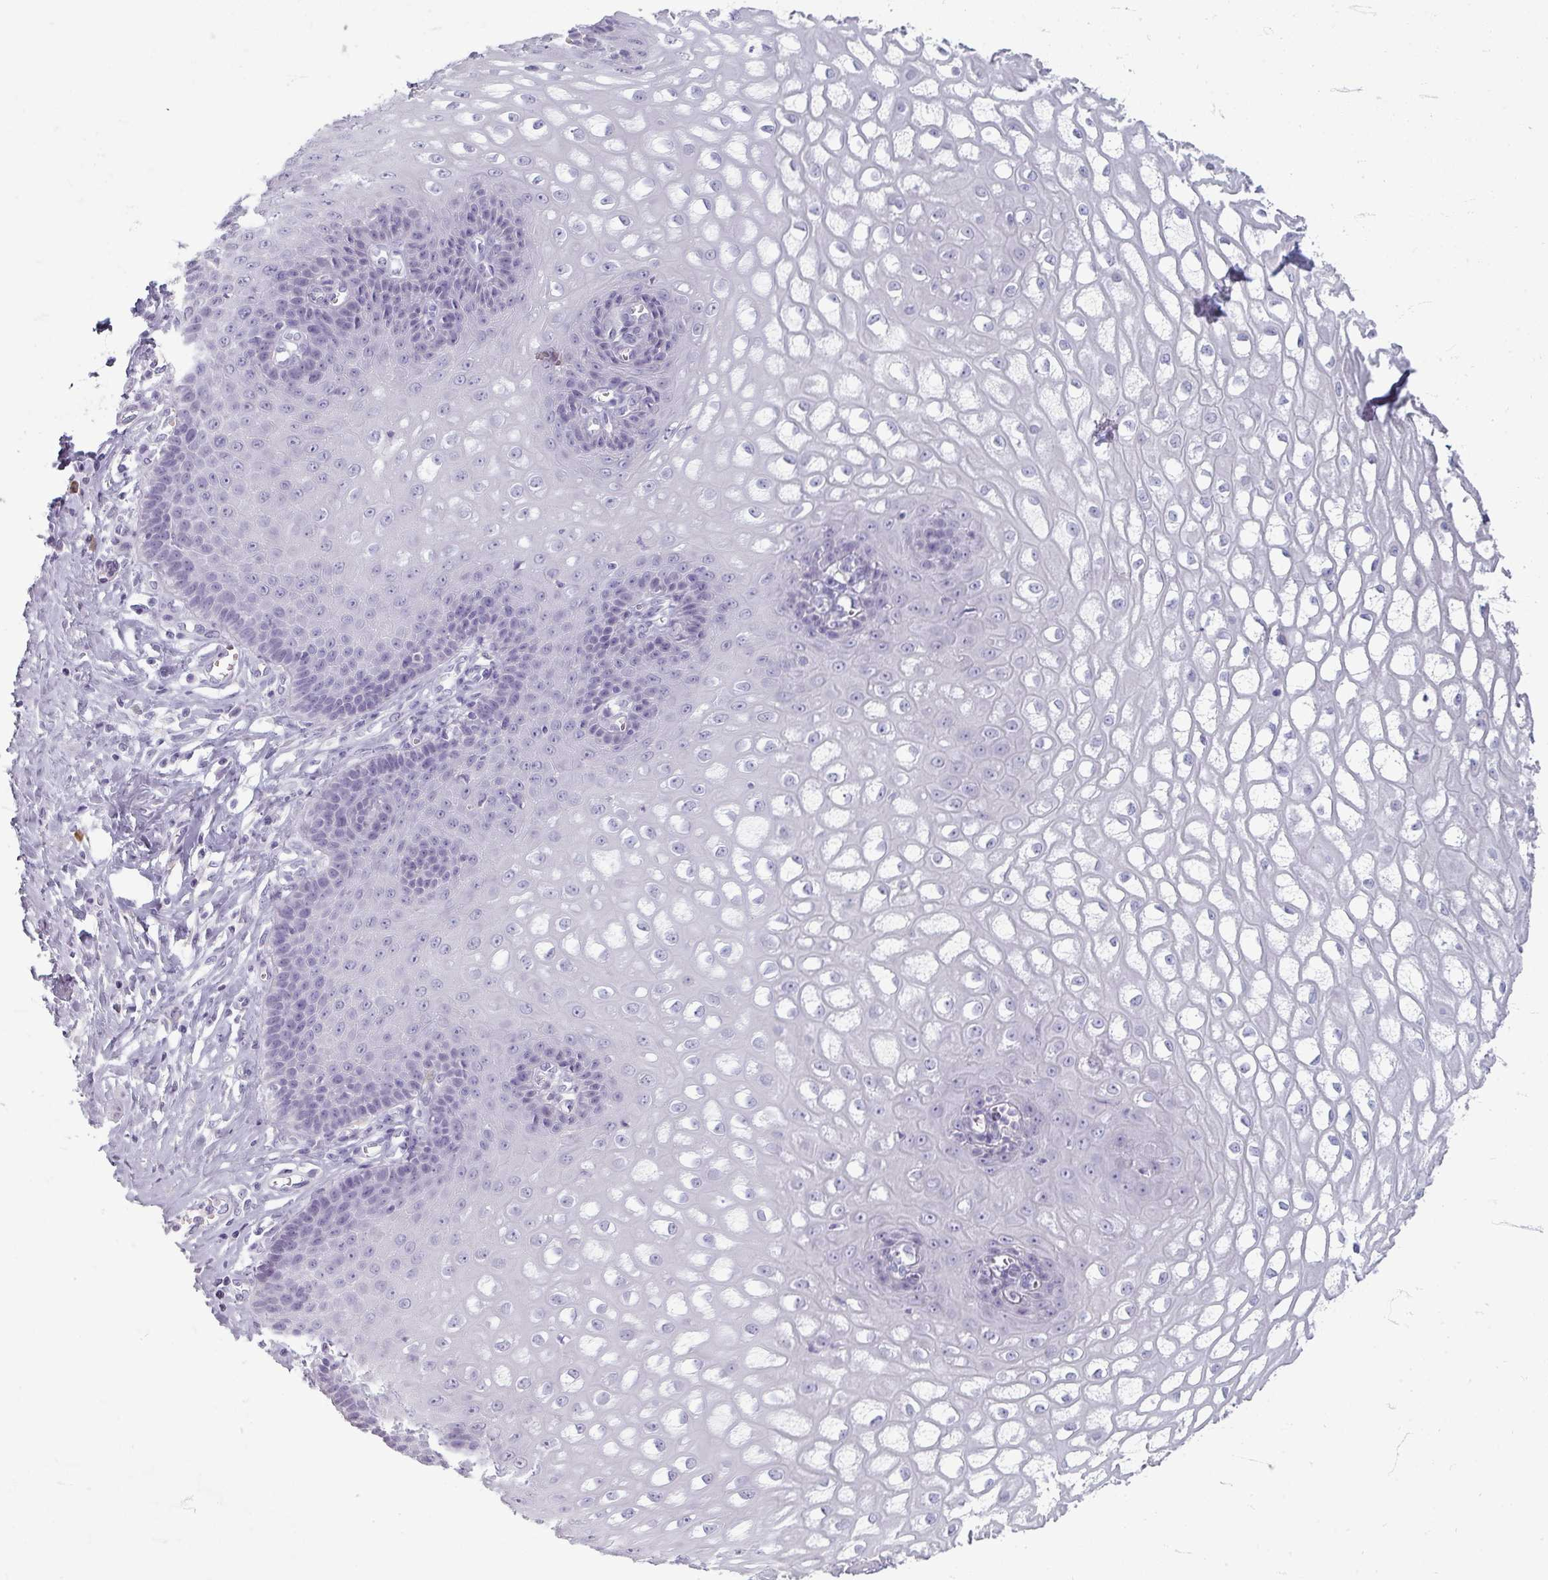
{"staining": {"intensity": "negative", "quantity": "none", "location": "none"}, "tissue": "esophagus", "cell_type": "Squamous epithelial cells", "image_type": "normal", "snomed": [{"axis": "morphology", "description": "Normal tissue, NOS"}, {"axis": "topography", "description": "Esophagus"}], "caption": "An immunohistochemistry image of normal esophagus is shown. There is no staining in squamous epithelial cells of esophagus. (Brightfield microscopy of DAB (3,3'-diaminobenzidine) immunohistochemistry at high magnification).", "gene": "ZNF878", "patient": {"sex": "male", "age": 67}}